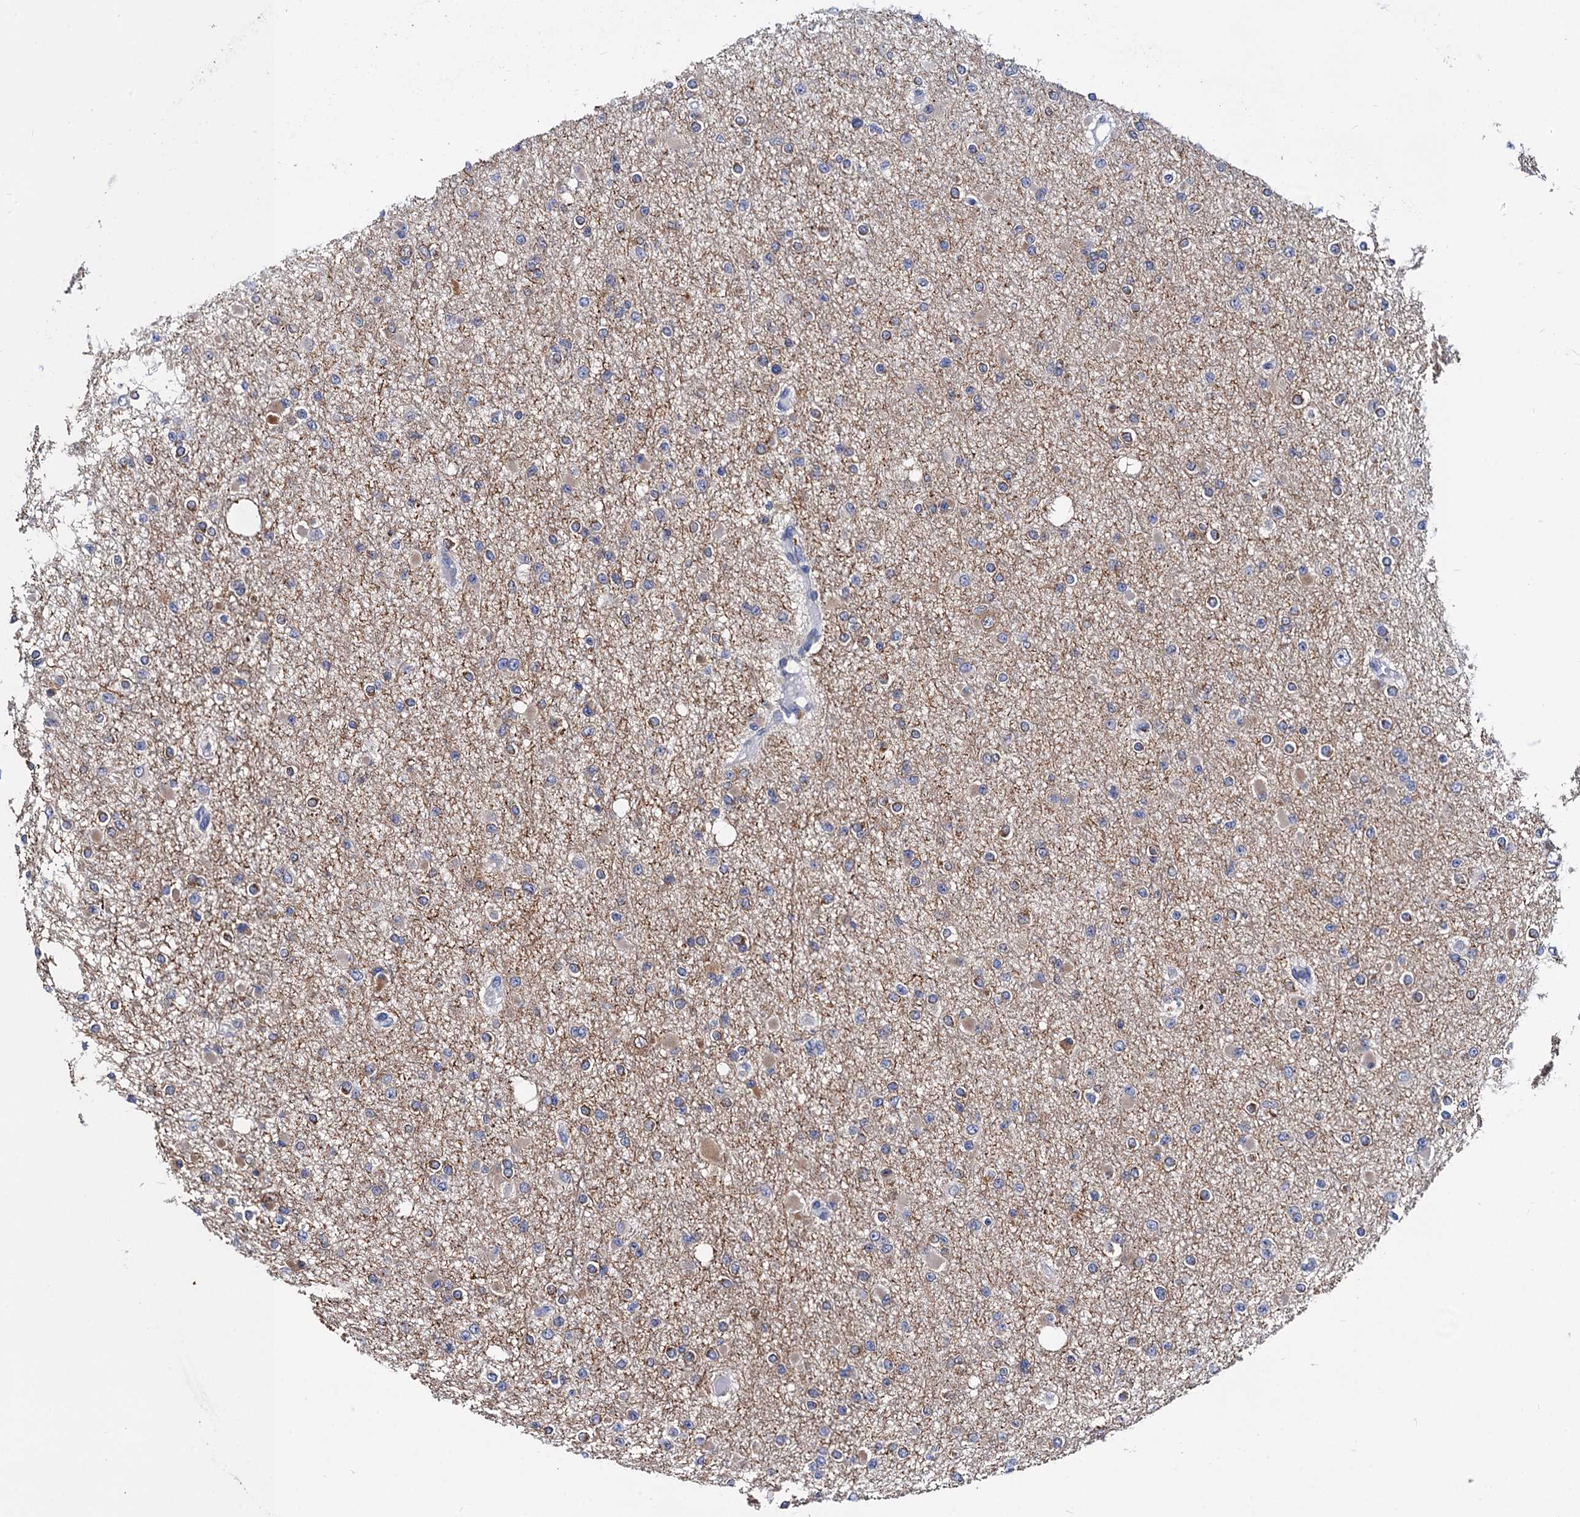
{"staining": {"intensity": "weak", "quantity": "<25%", "location": "cytoplasmic/membranous"}, "tissue": "glioma", "cell_type": "Tumor cells", "image_type": "cancer", "snomed": [{"axis": "morphology", "description": "Glioma, malignant, Low grade"}, {"axis": "topography", "description": "Brain"}], "caption": "This micrograph is of malignant glioma (low-grade) stained with immunohistochemistry to label a protein in brown with the nuclei are counter-stained blue. There is no expression in tumor cells. (IHC, brightfield microscopy, high magnification).", "gene": "ZDHHC18", "patient": {"sex": "female", "age": 22}}